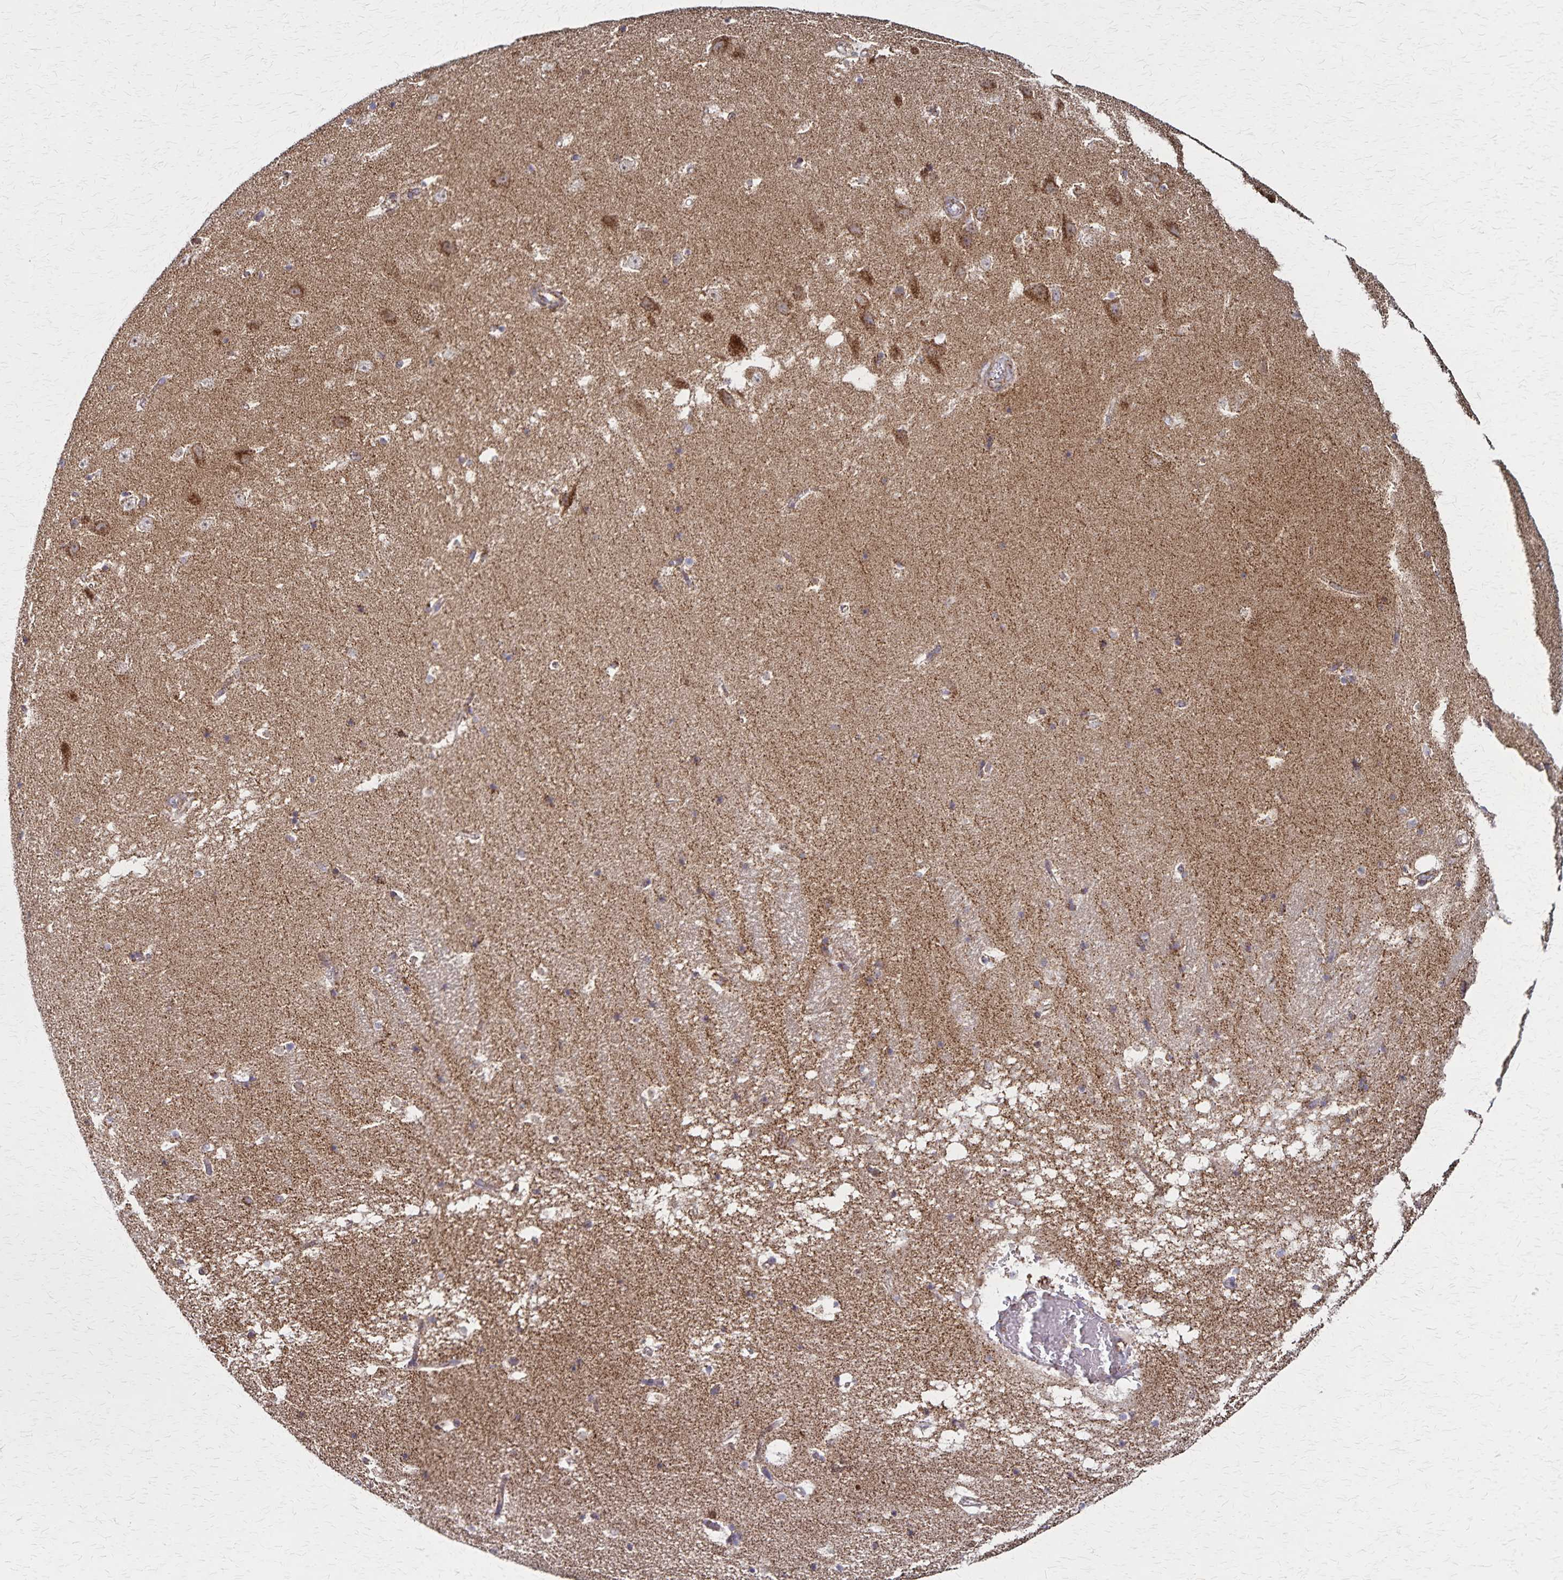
{"staining": {"intensity": "moderate", "quantity": "<25%", "location": "cytoplasmic/membranous"}, "tissue": "hippocampus", "cell_type": "Glial cells", "image_type": "normal", "snomed": [{"axis": "morphology", "description": "Normal tissue, NOS"}, {"axis": "topography", "description": "Hippocampus"}], "caption": "An IHC photomicrograph of normal tissue is shown. Protein staining in brown labels moderate cytoplasmic/membranous positivity in hippocampus within glial cells.", "gene": "NFS1", "patient": {"sex": "male", "age": 58}}